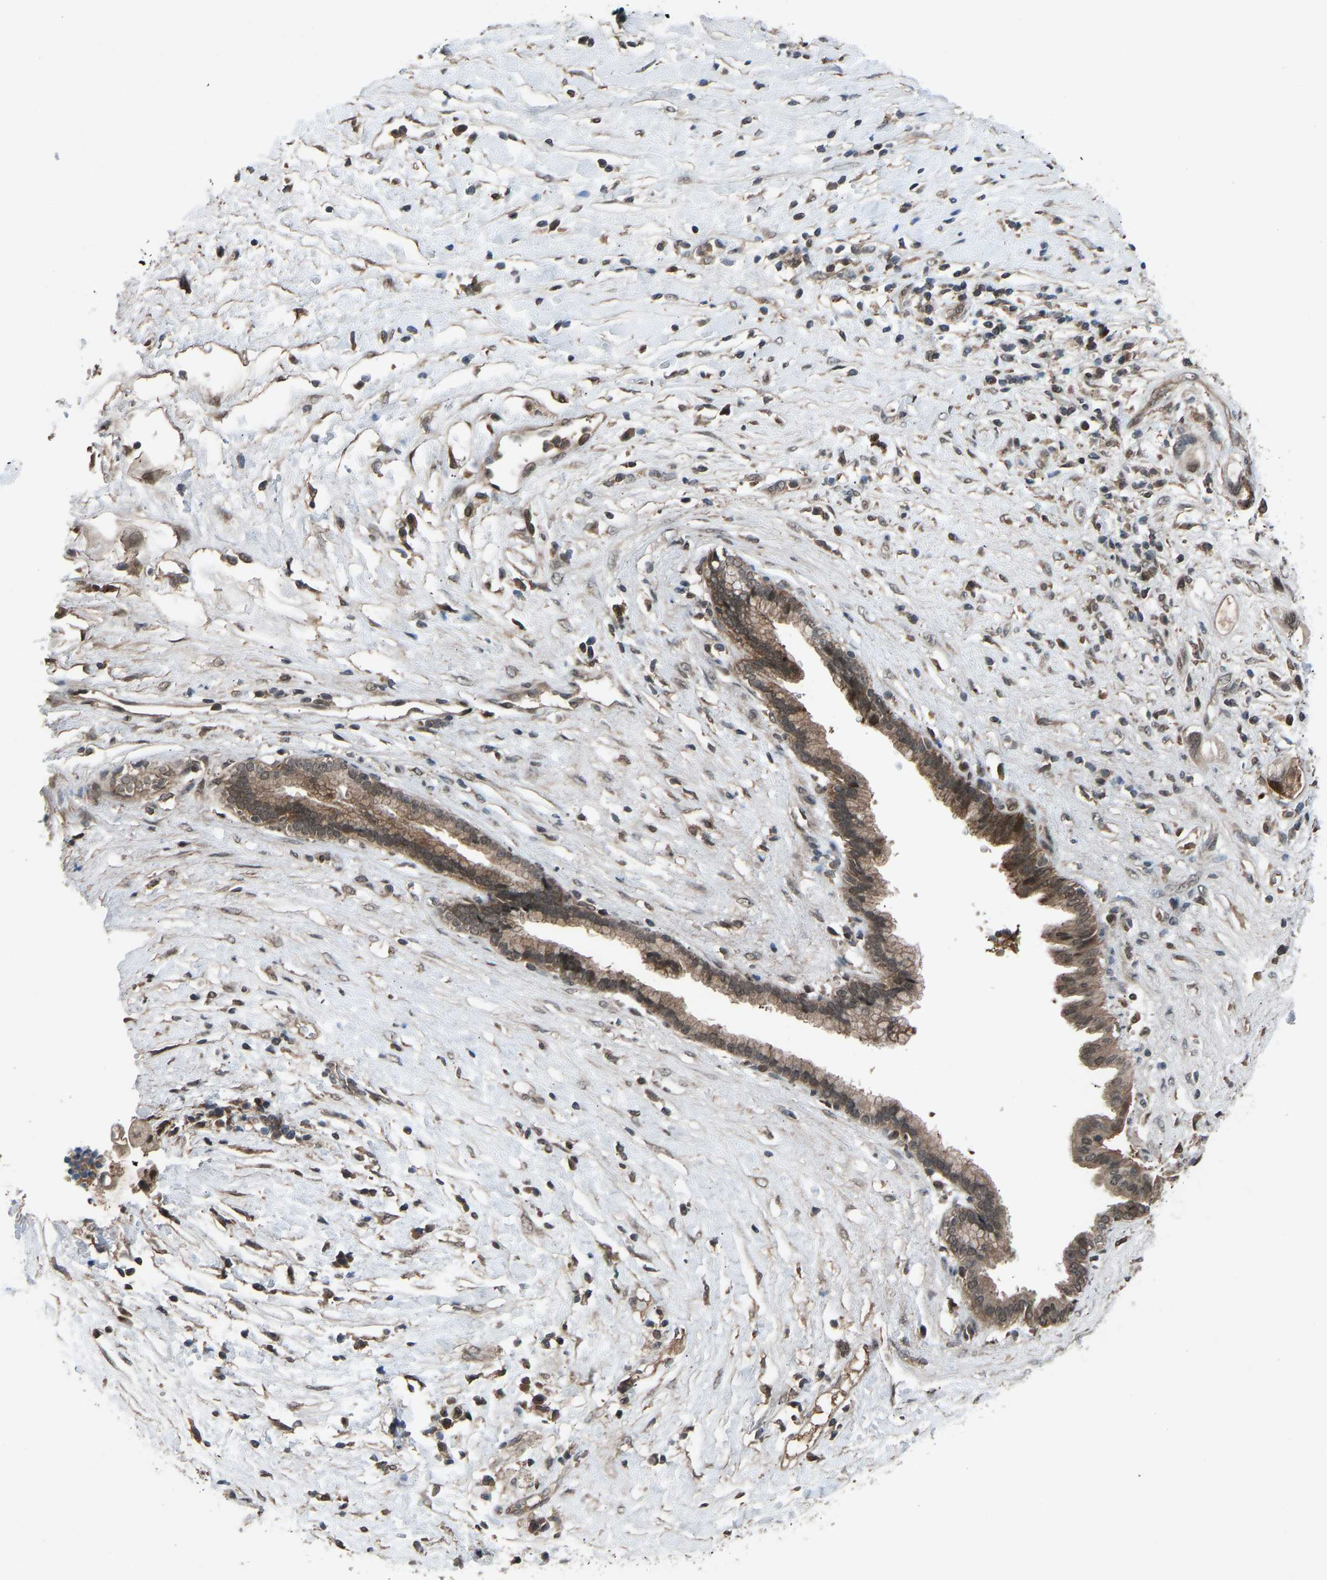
{"staining": {"intensity": "moderate", "quantity": ">75%", "location": "cytoplasmic/membranous,nuclear"}, "tissue": "pancreatic cancer", "cell_type": "Tumor cells", "image_type": "cancer", "snomed": [{"axis": "morphology", "description": "Adenocarcinoma, NOS"}, {"axis": "topography", "description": "Pancreas"}], "caption": "This is a histology image of immunohistochemistry staining of pancreatic cancer (adenocarcinoma), which shows moderate expression in the cytoplasmic/membranous and nuclear of tumor cells.", "gene": "SLC43A1", "patient": {"sex": "female", "age": 56}}